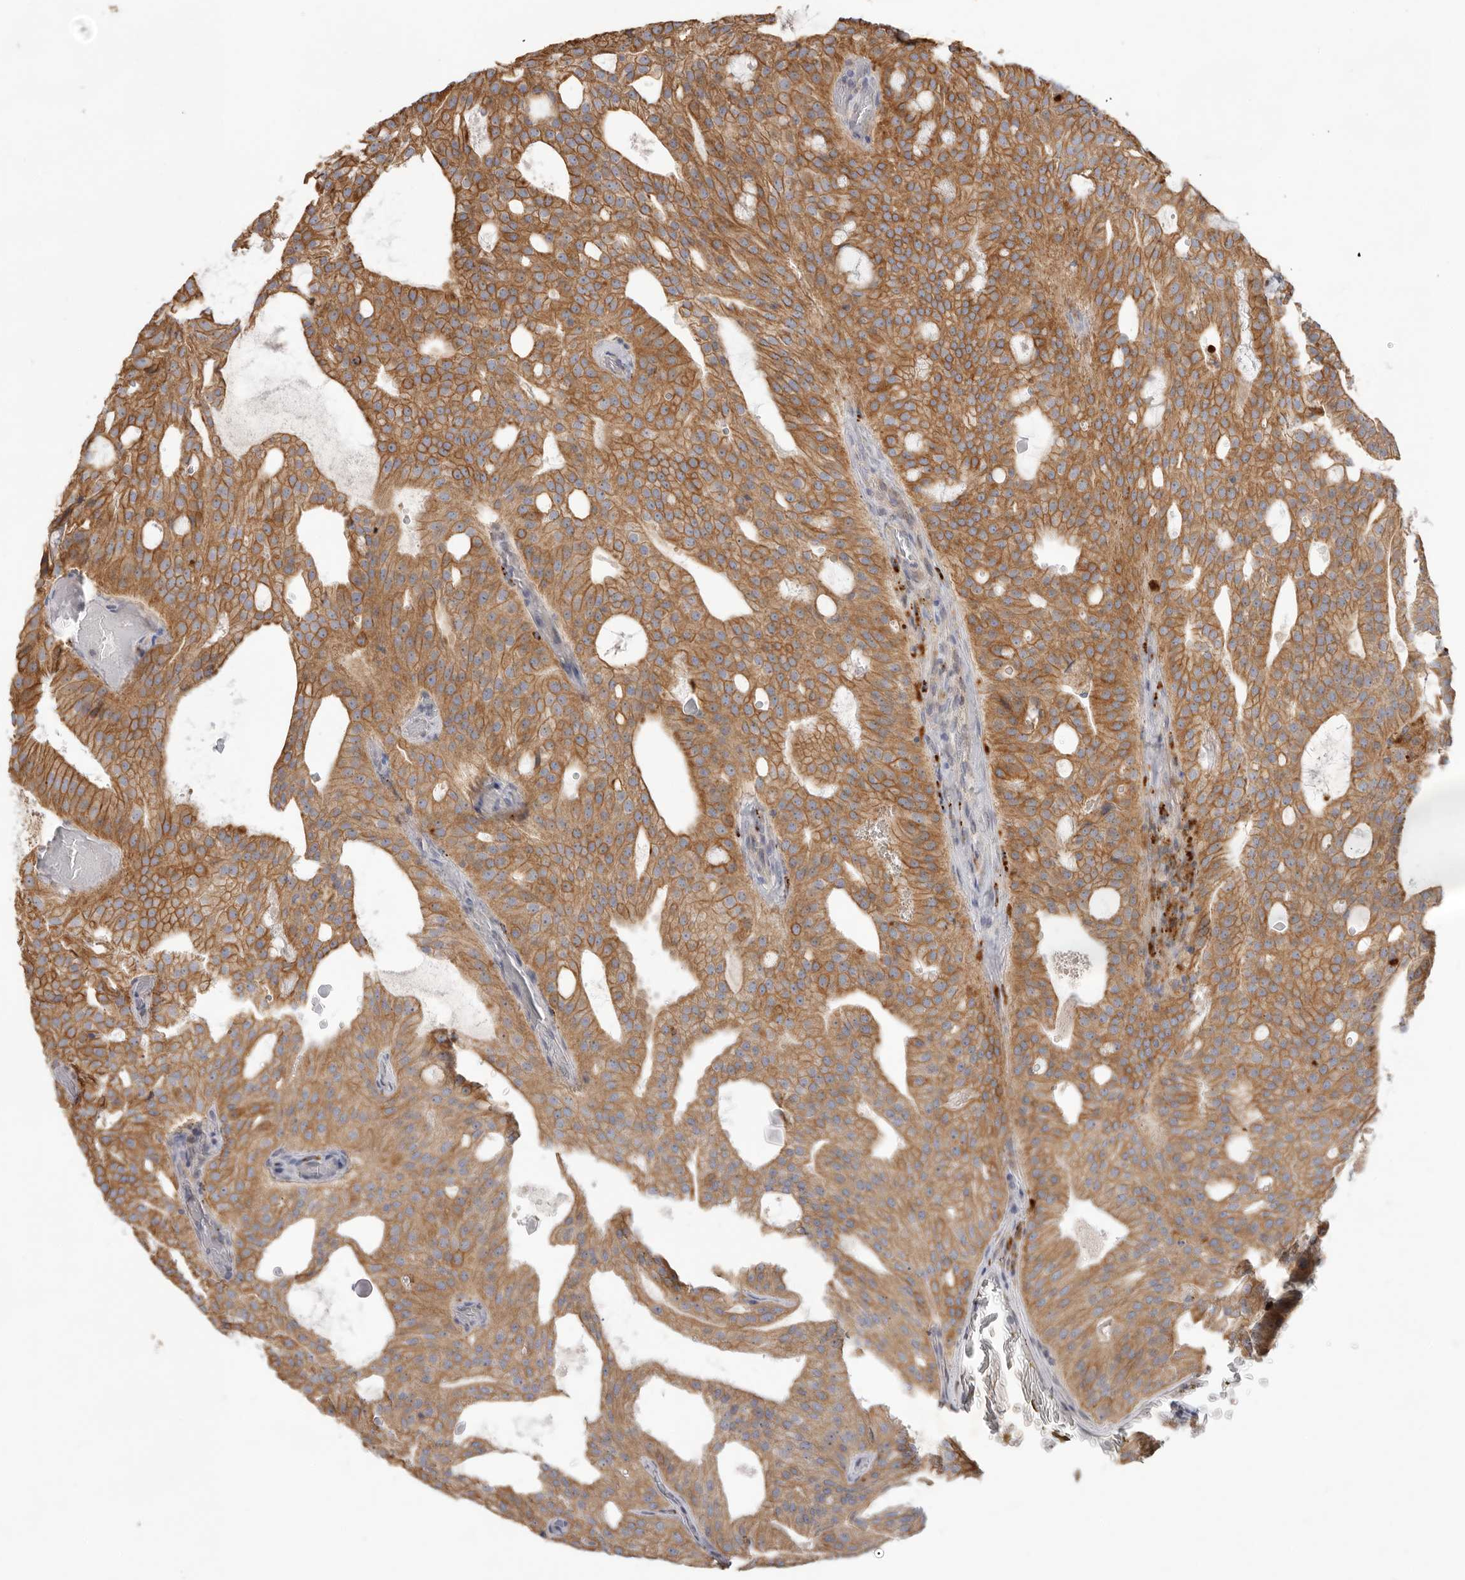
{"staining": {"intensity": "moderate", "quantity": ">75%", "location": "cytoplasmic/membranous"}, "tissue": "prostate cancer", "cell_type": "Tumor cells", "image_type": "cancer", "snomed": [{"axis": "morphology", "description": "Adenocarcinoma, Medium grade"}, {"axis": "topography", "description": "Prostate"}], "caption": "Moderate cytoplasmic/membranous staining for a protein is identified in about >75% of tumor cells of adenocarcinoma (medium-grade) (prostate) using immunohistochemistry (IHC).", "gene": "USH1C", "patient": {"sex": "male", "age": 88}}